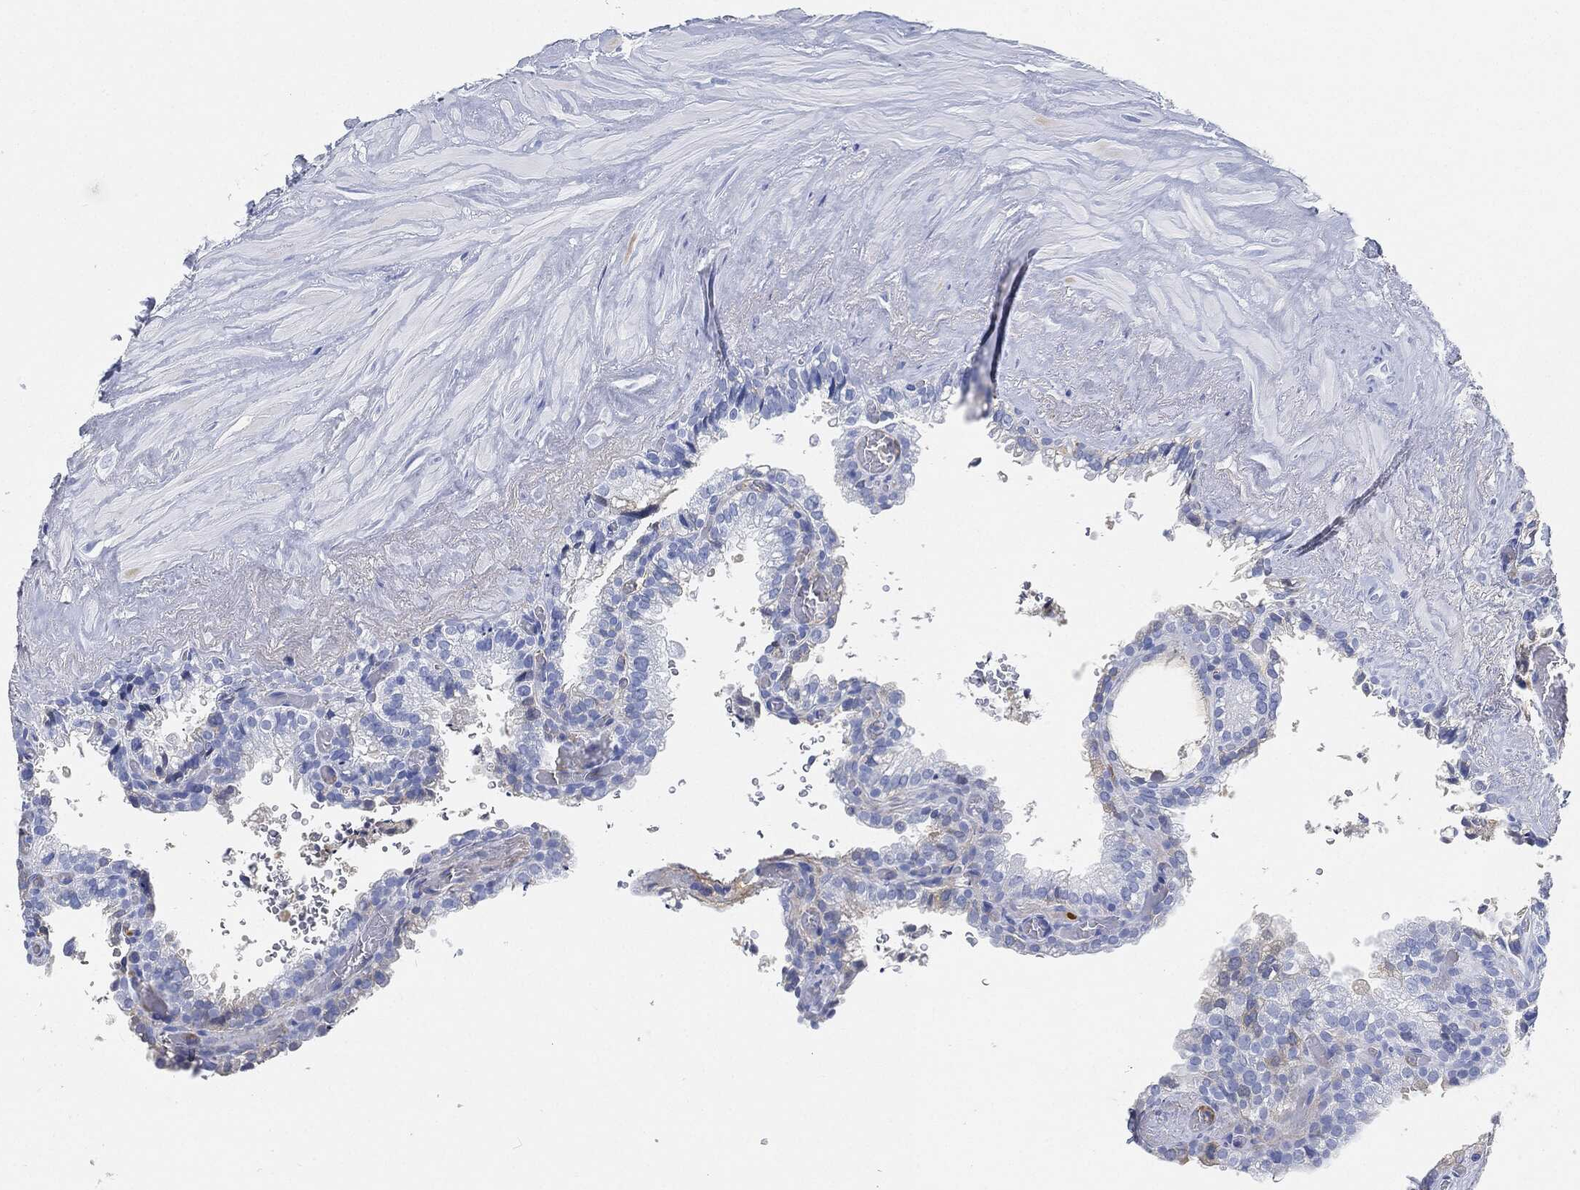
{"staining": {"intensity": "negative", "quantity": "none", "location": "none"}, "tissue": "seminal vesicle", "cell_type": "Glandular cells", "image_type": "normal", "snomed": [{"axis": "morphology", "description": "Normal tissue, NOS"}, {"axis": "topography", "description": "Seminal veicle"}], "caption": "Seminal vesicle stained for a protein using immunohistochemistry (IHC) exhibits no expression glandular cells.", "gene": "IGLV6", "patient": {"sex": "male", "age": 67}}